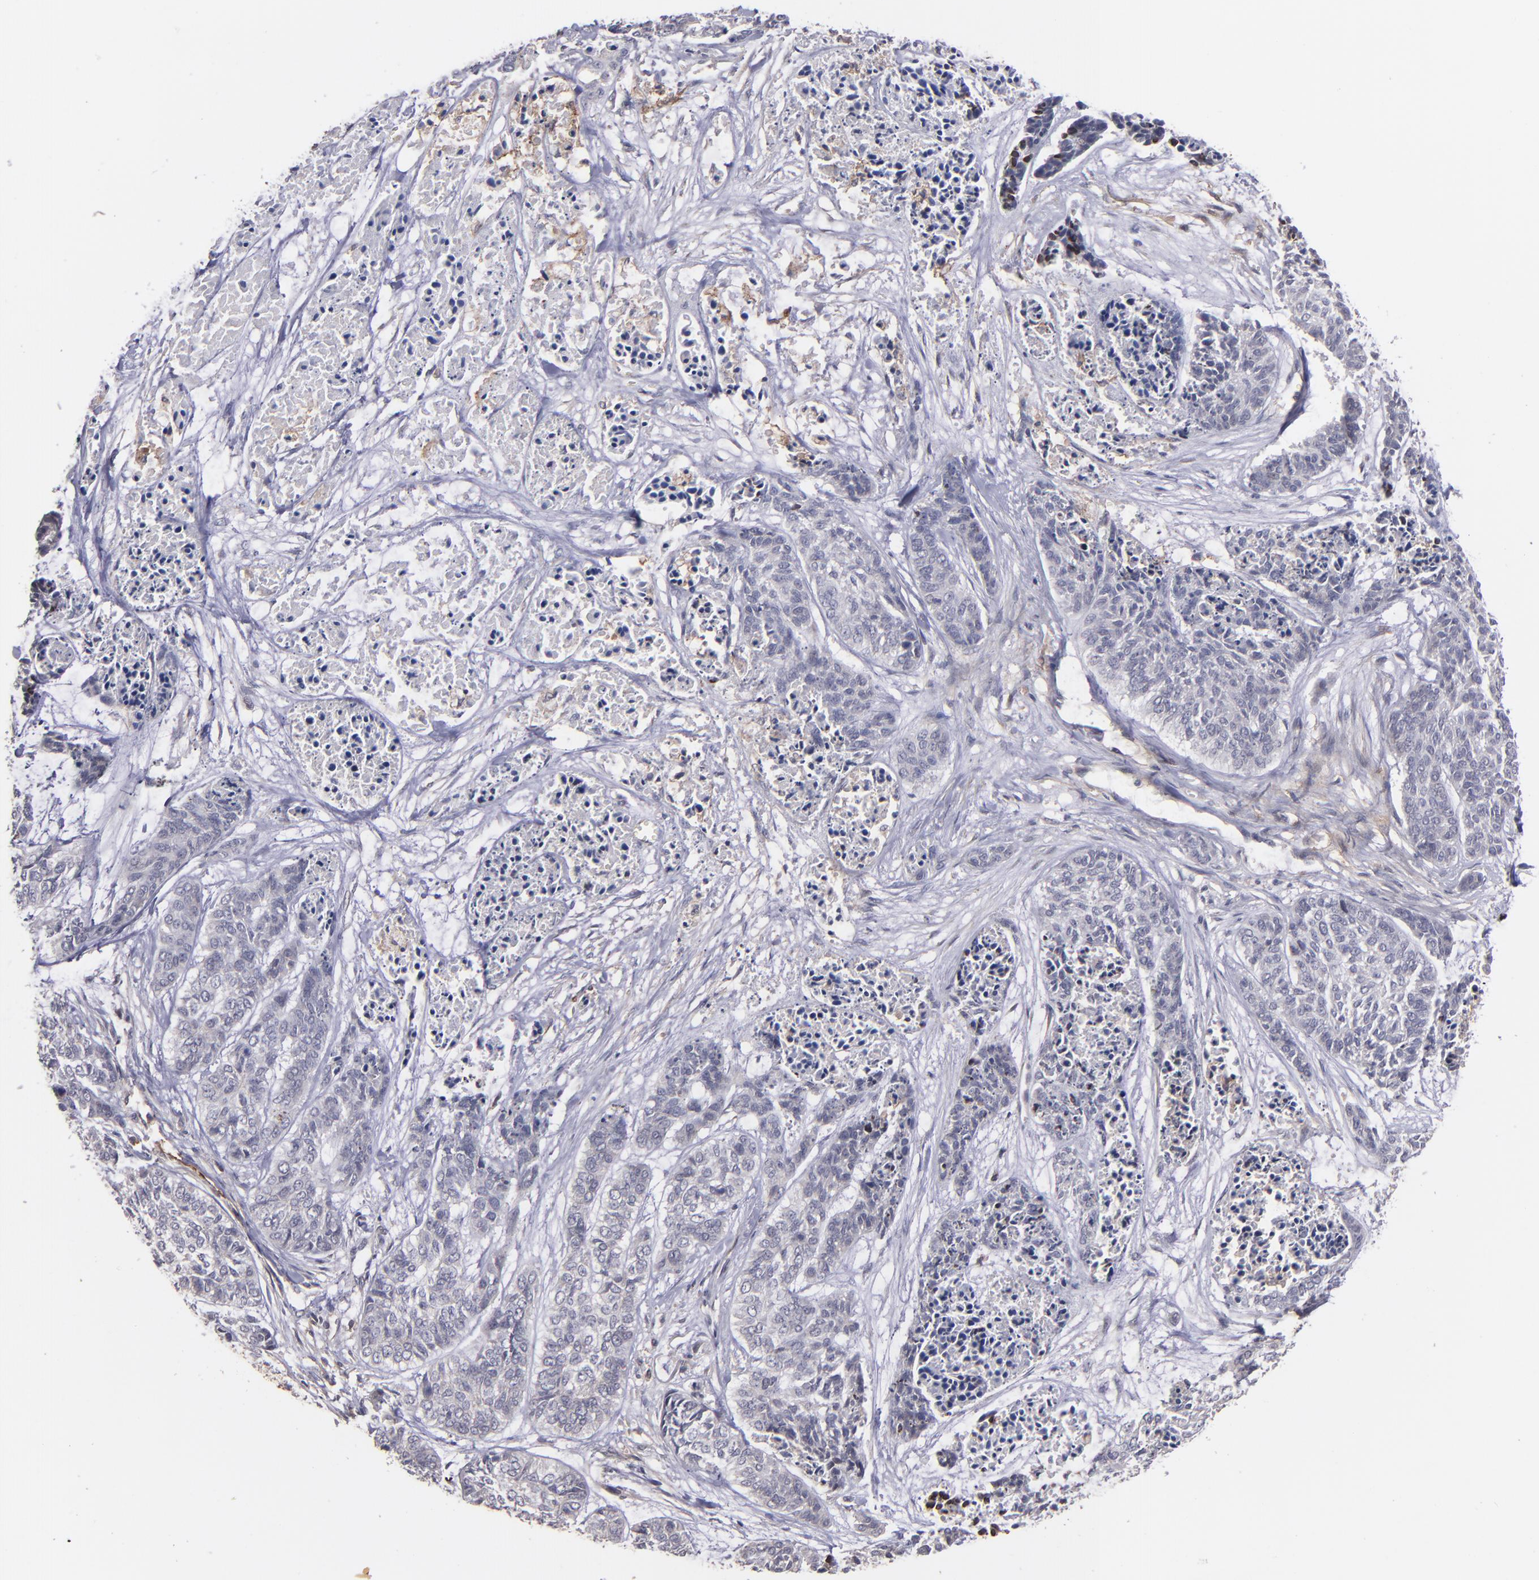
{"staining": {"intensity": "negative", "quantity": "none", "location": "none"}, "tissue": "skin cancer", "cell_type": "Tumor cells", "image_type": "cancer", "snomed": [{"axis": "morphology", "description": "Basal cell carcinoma"}, {"axis": "topography", "description": "Skin"}], "caption": "Protein analysis of skin cancer displays no significant positivity in tumor cells.", "gene": "ICAM1", "patient": {"sex": "female", "age": 64}}